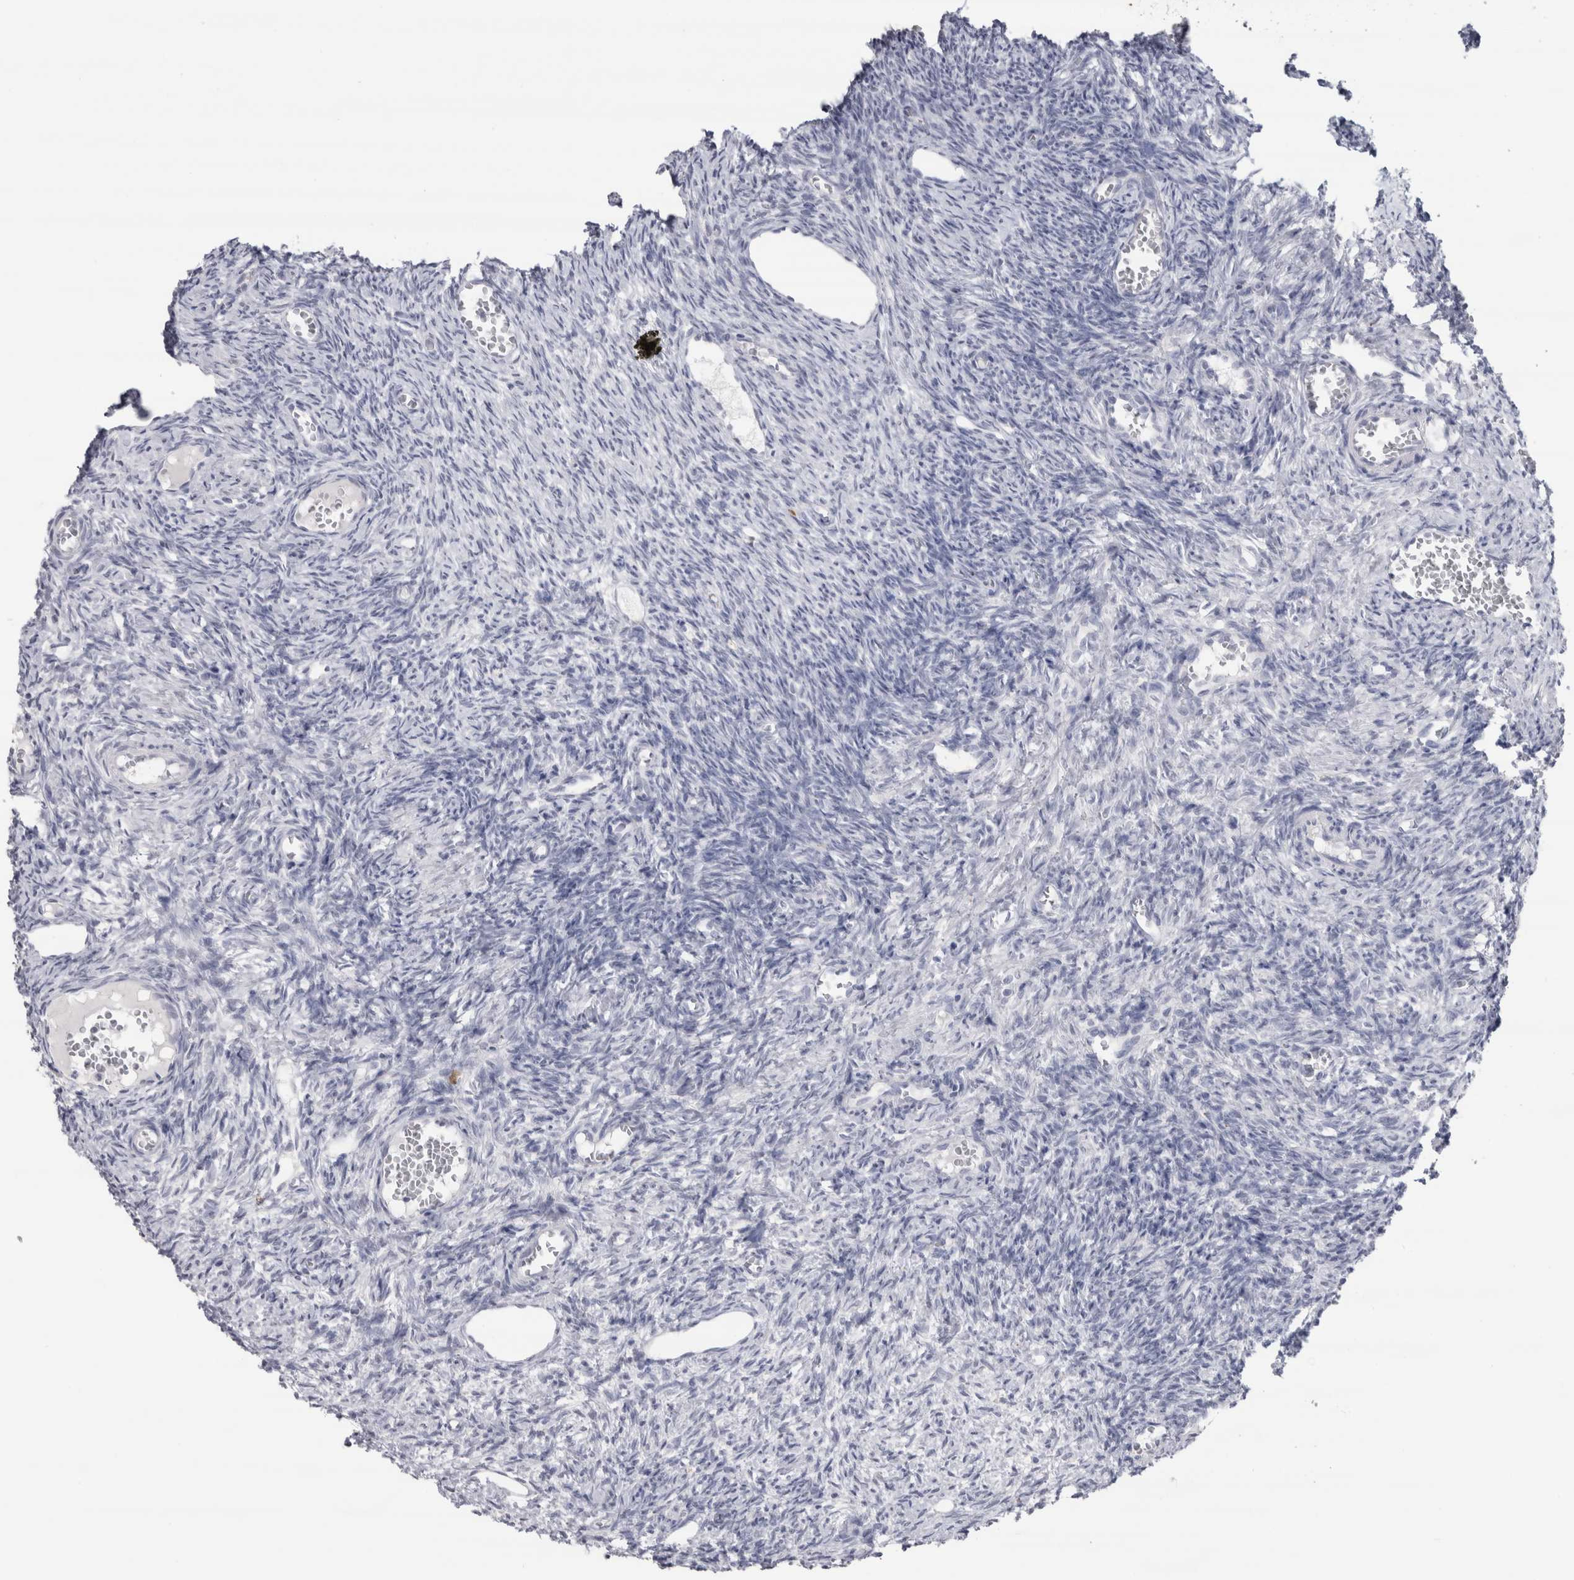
{"staining": {"intensity": "strong", "quantity": ">75%", "location": "cytoplasmic/membranous"}, "tissue": "ovary", "cell_type": "Follicle cells", "image_type": "normal", "snomed": [{"axis": "morphology", "description": "Normal tissue, NOS"}, {"axis": "topography", "description": "Ovary"}], "caption": "Protein analysis of benign ovary reveals strong cytoplasmic/membranous positivity in approximately >75% of follicle cells. The protein is shown in brown color, while the nuclei are stained blue.", "gene": "CDH17", "patient": {"sex": "female", "age": 27}}